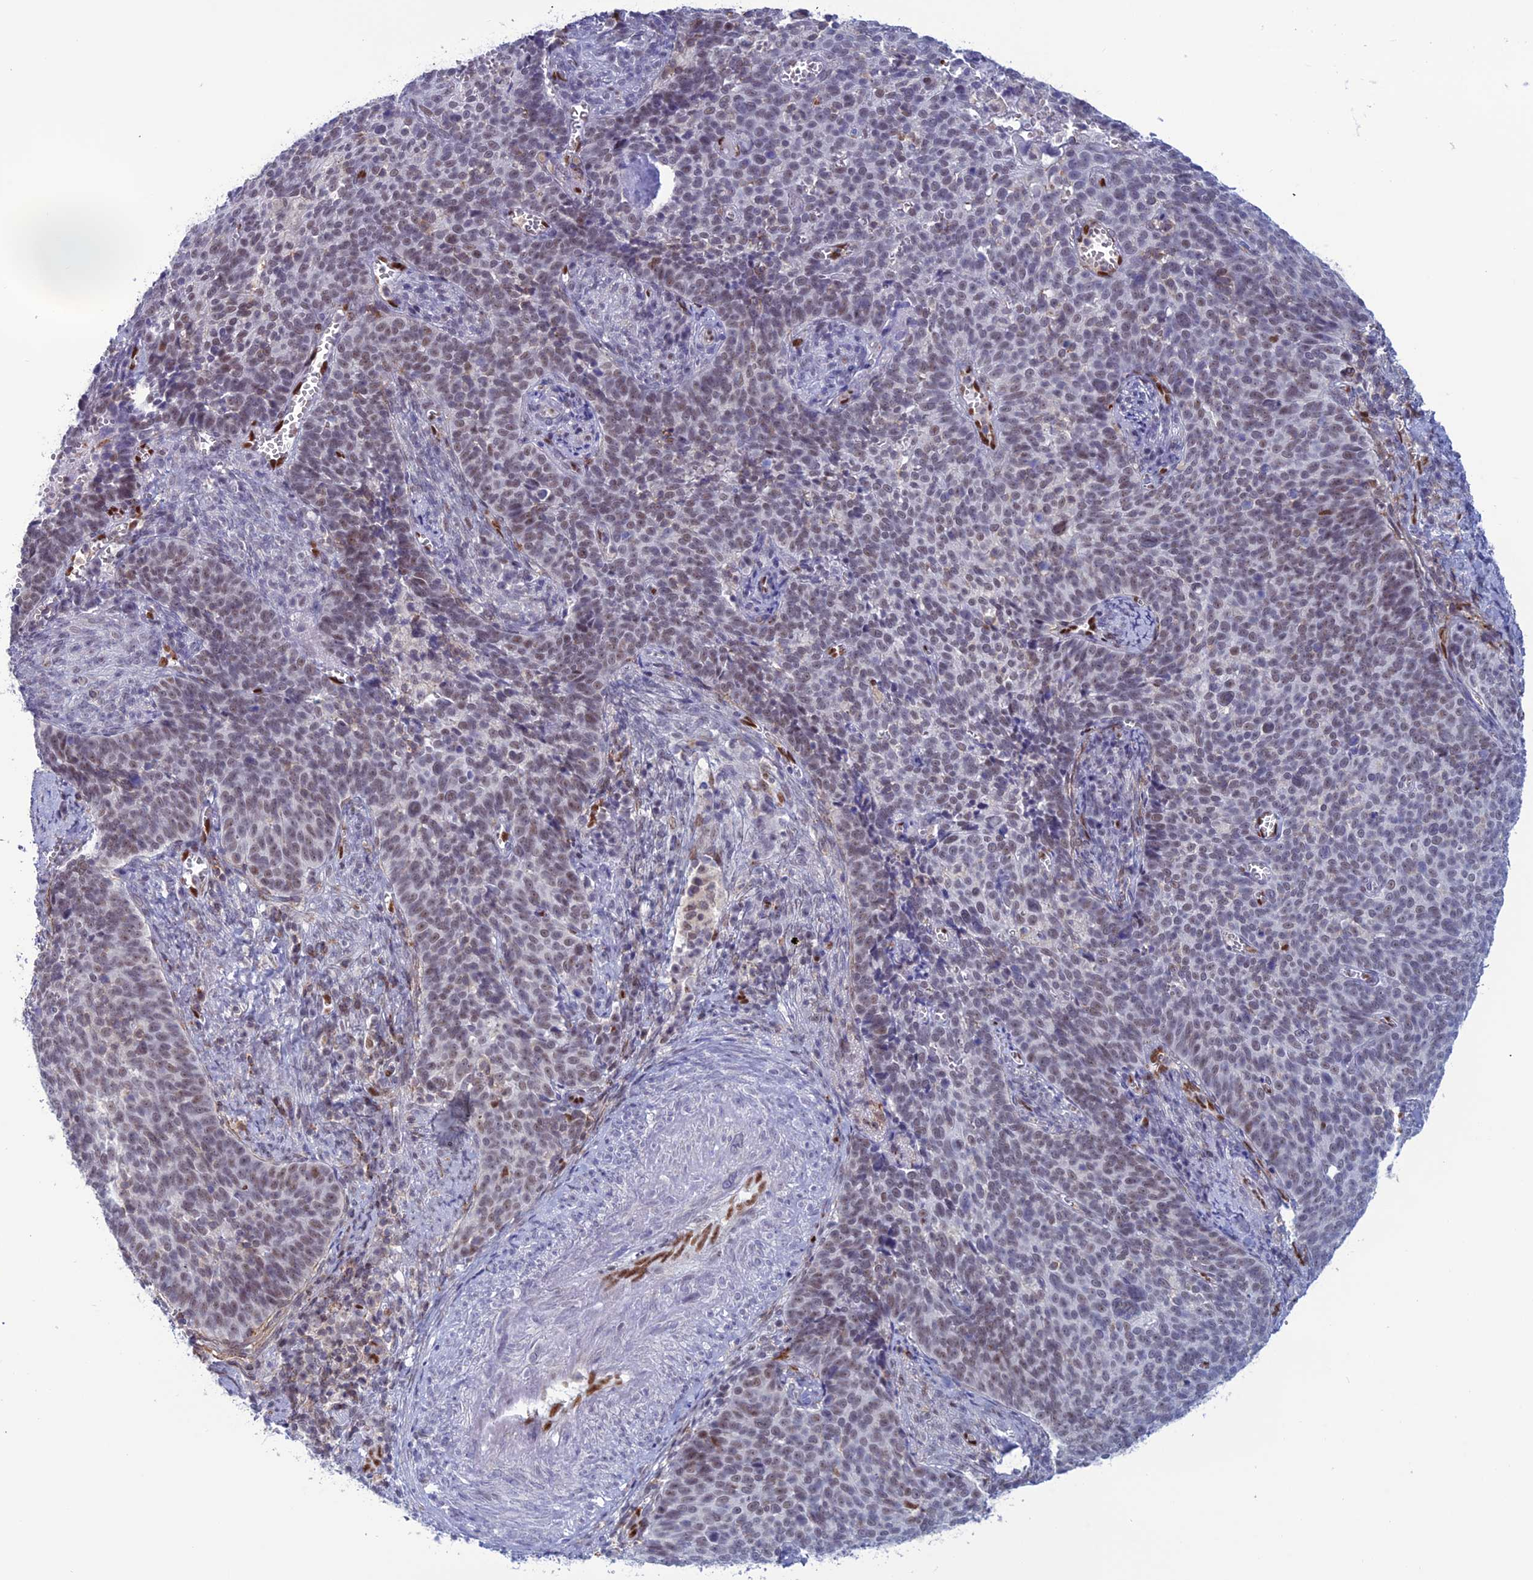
{"staining": {"intensity": "weak", "quantity": "25%-75%", "location": "nuclear"}, "tissue": "cervical cancer", "cell_type": "Tumor cells", "image_type": "cancer", "snomed": [{"axis": "morphology", "description": "Normal tissue, NOS"}, {"axis": "morphology", "description": "Squamous cell carcinoma, NOS"}, {"axis": "topography", "description": "Cervix"}], "caption": "Tumor cells exhibit weak nuclear positivity in approximately 25%-75% of cells in squamous cell carcinoma (cervical).", "gene": "NOL4L", "patient": {"sex": "female", "age": 39}}